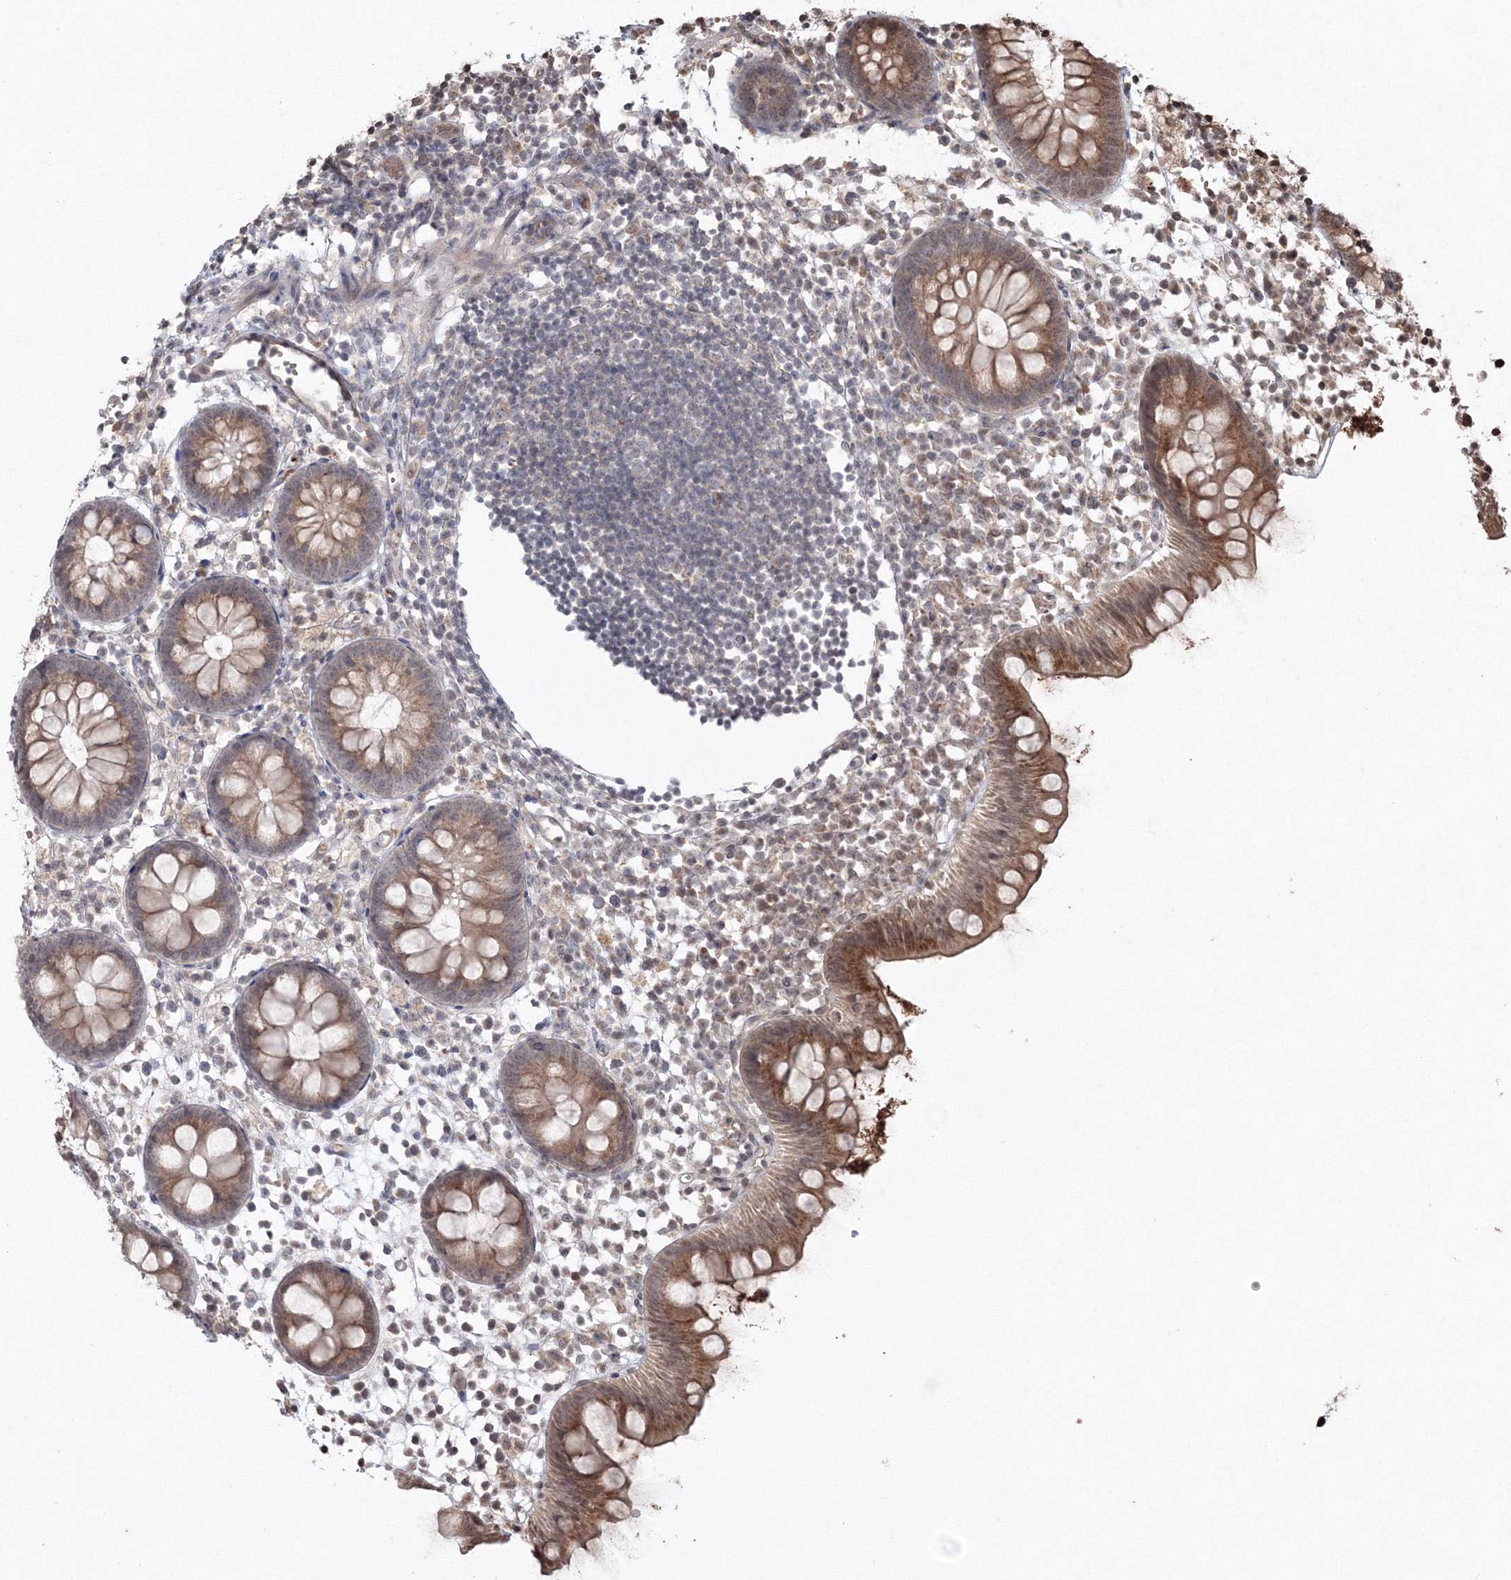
{"staining": {"intensity": "moderate", "quantity": ">75%", "location": "cytoplasmic/membranous"}, "tissue": "appendix", "cell_type": "Glandular cells", "image_type": "normal", "snomed": [{"axis": "morphology", "description": "Normal tissue, NOS"}, {"axis": "topography", "description": "Appendix"}], "caption": "Unremarkable appendix was stained to show a protein in brown. There is medium levels of moderate cytoplasmic/membranous expression in about >75% of glandular cells. Nuclei are stained in blue.", "gene": "PEX13", "patient": {"sex": "female", "age": 20}}